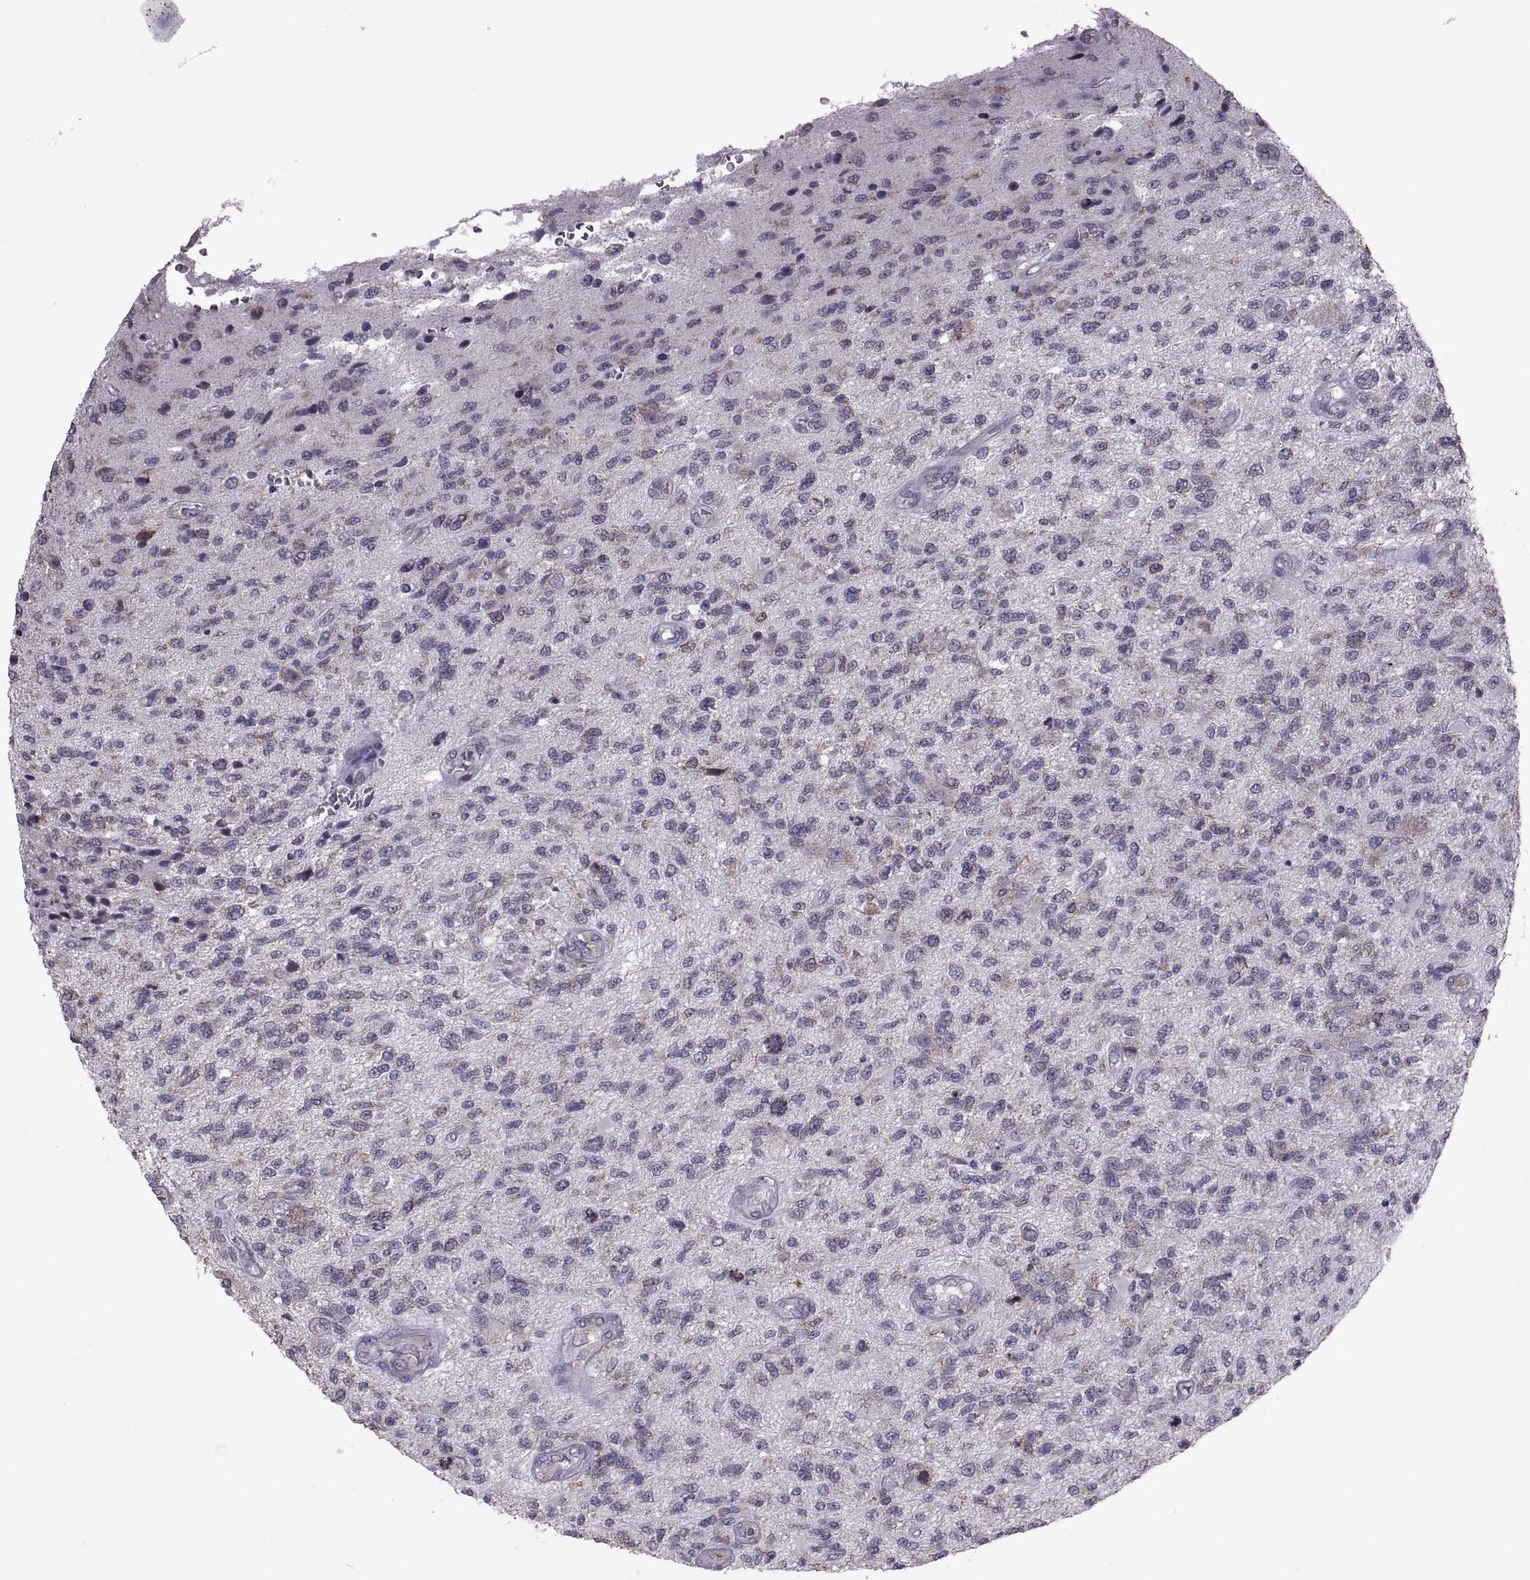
{"staining": {"intensity": "negative", "quantity": "none", "location": "none"}, "tissue": "glioma", "cell_type": "Tumor cells", "image_type": "cancer", "snomed": [{"axis": "morphology", "description": "Glioma, malignant, High grade"}, {"axis": "topography", "description": "Brain"}], "caption": "Histopathology image shows no significant protein positivity in tumor cells of glioma.", "gene": "PABPC1", "patient": {"sex": "male", "age": 56}}